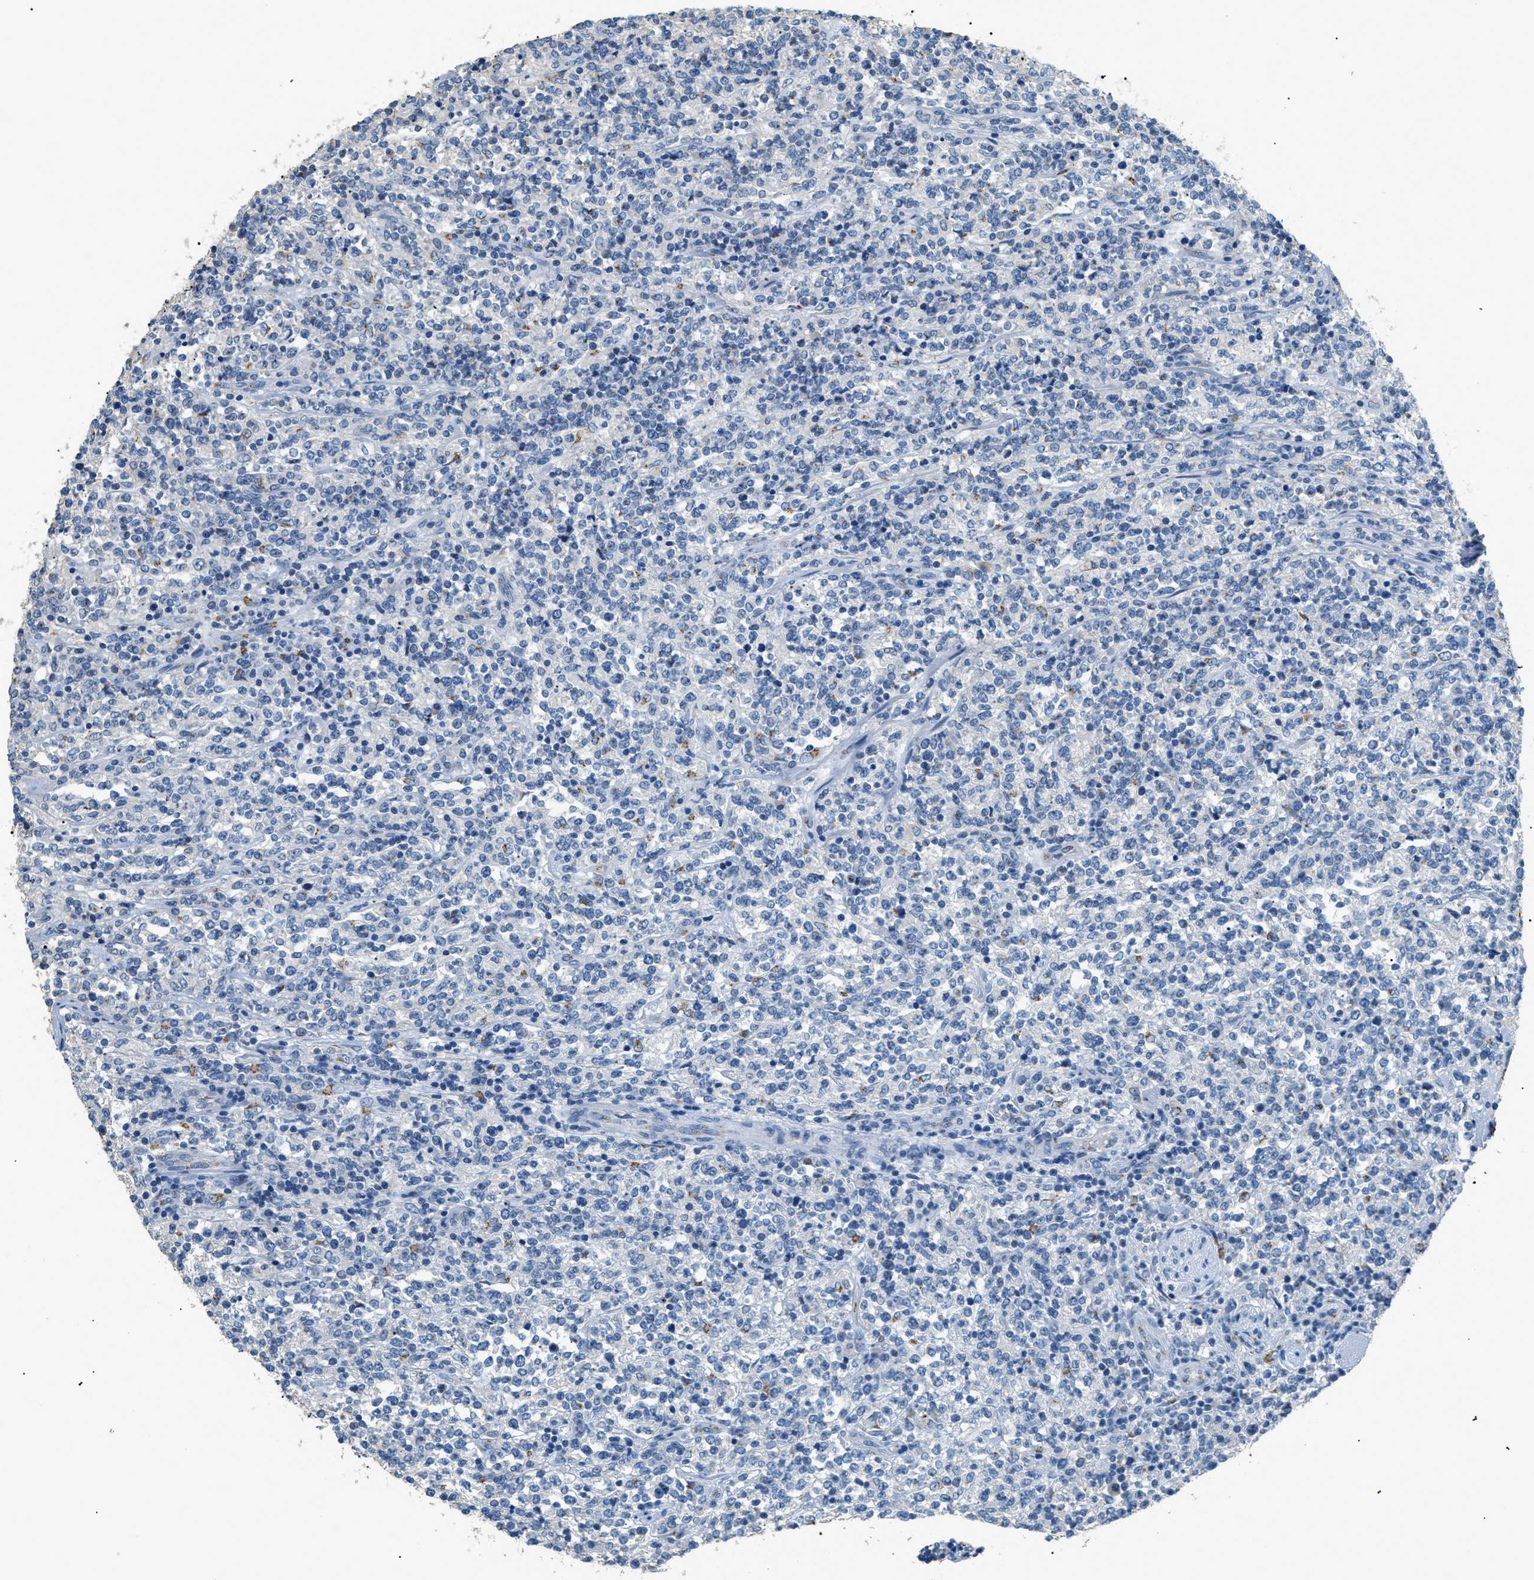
{"staining": {"intensity": "negative", "quantity": "none", "location": "none"}, "tissue": "lymphoma", "cell_type": "Tumor cells", "image_type": "cancer", "snomed": [{"axis": "morphology", "description": "Malignant lymphoma, non-Hodgkin's type, High grade"}, {"axis": "topography", "description": "Soft tissue"}], "caption": "The immunohistochemistry histopathology image has no significant expression in tumor cells of malignant lymphoma, non-Hodgkin's type (high-grade) tissue. (Brightfield microscopy of DAB immunohistochemistry at high magnification).", "gene": "GOLM1", "patient": {"sex": "male", "age": 18}}